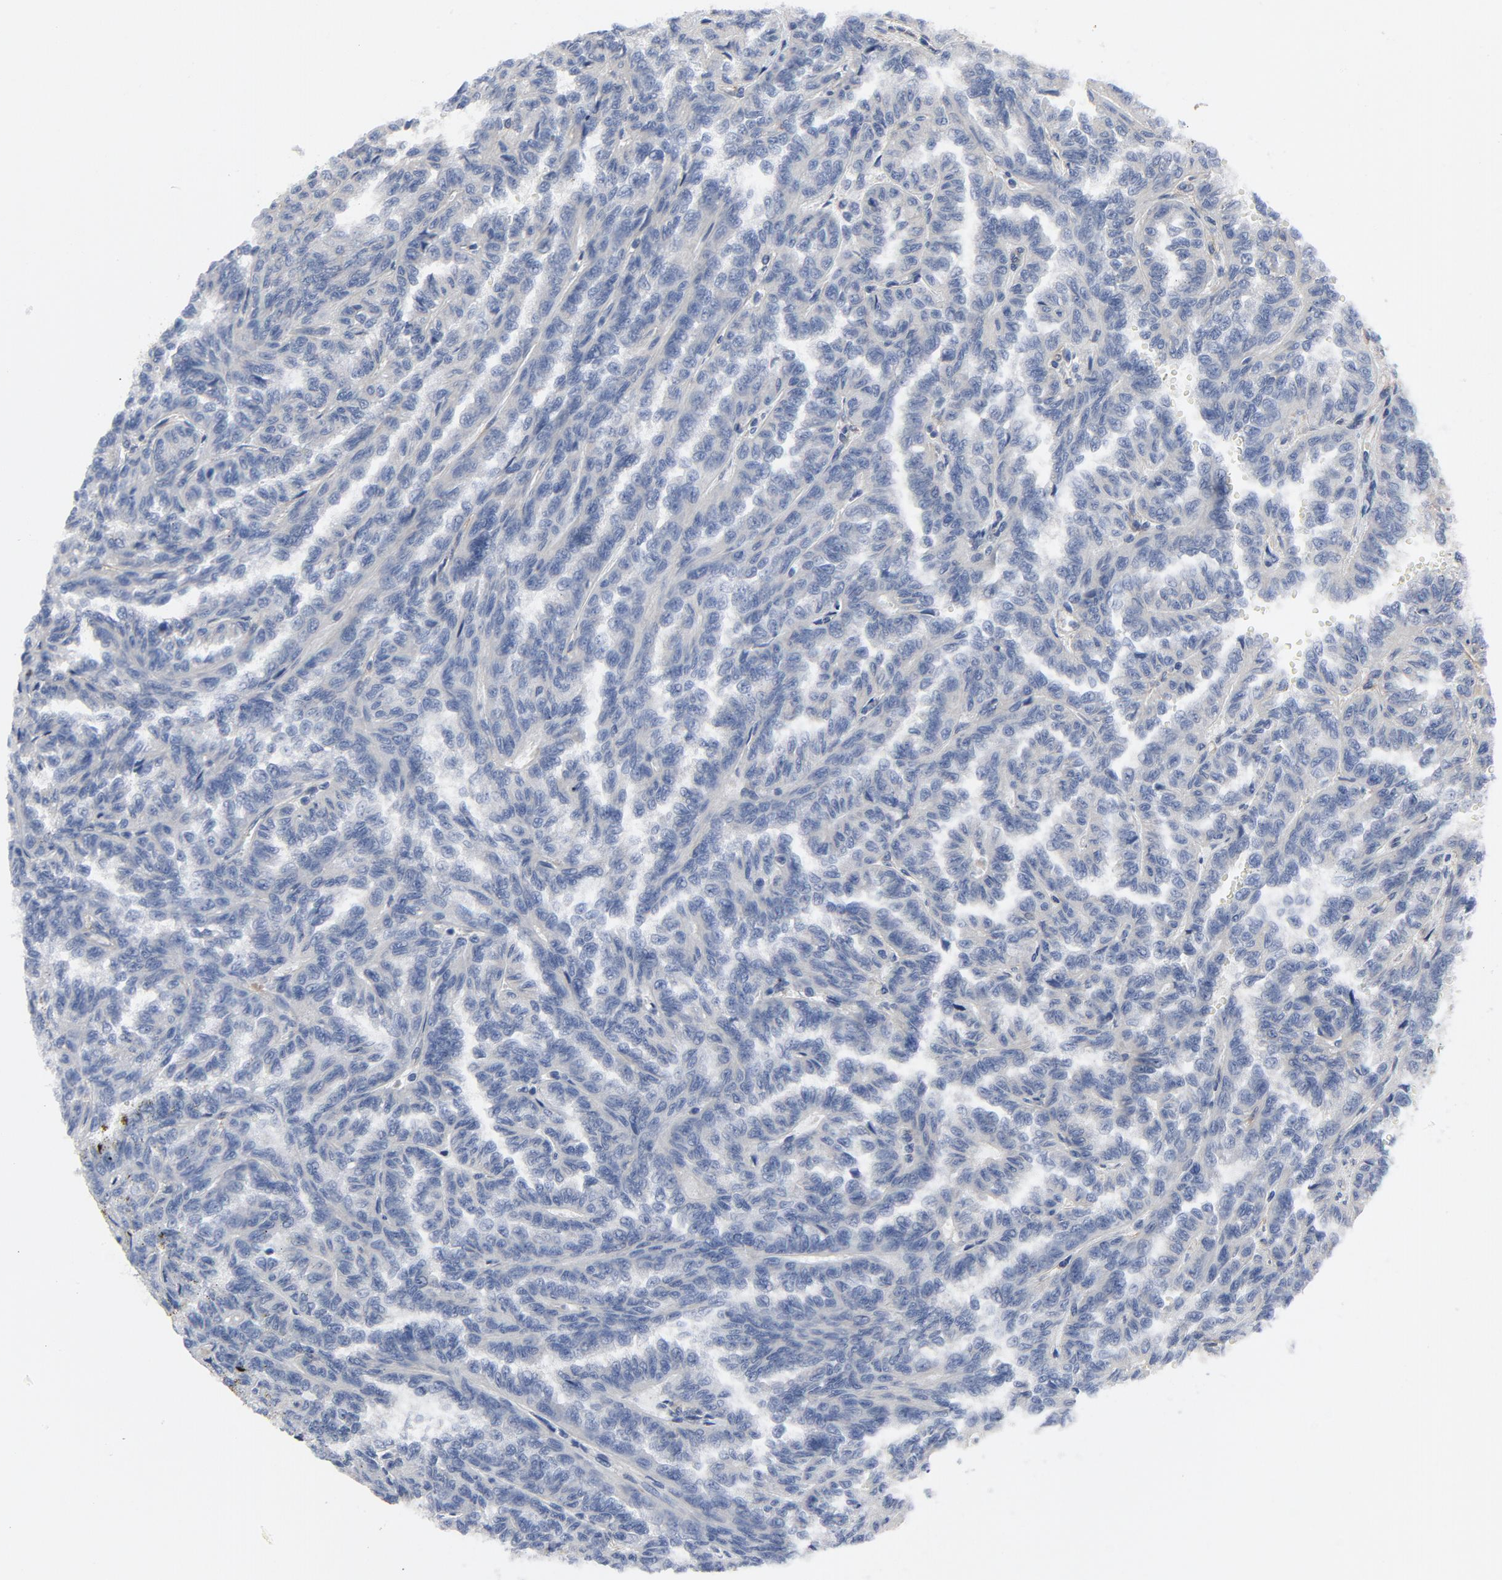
{"staining": {"intensity": "negative", "quantity": "none", "location": "none"}, "tissue": "renal cancer", "cell_type": "Tumor cells", "image_type": "cancer", "snomed": [{"axis": "morphology", "description": "Inflammation, NOS"}, {"axis": "morphology", "description": "Adenocarcinoma, NOS"}, {"axis": "topography", "description": "Kidney"}], "caption": "Tumor cells are negative for protein expression in human renal cancer (adenocarcinoma).", "gene": "DYNLT3", "patient": {"sex": "male", "age": 68}}